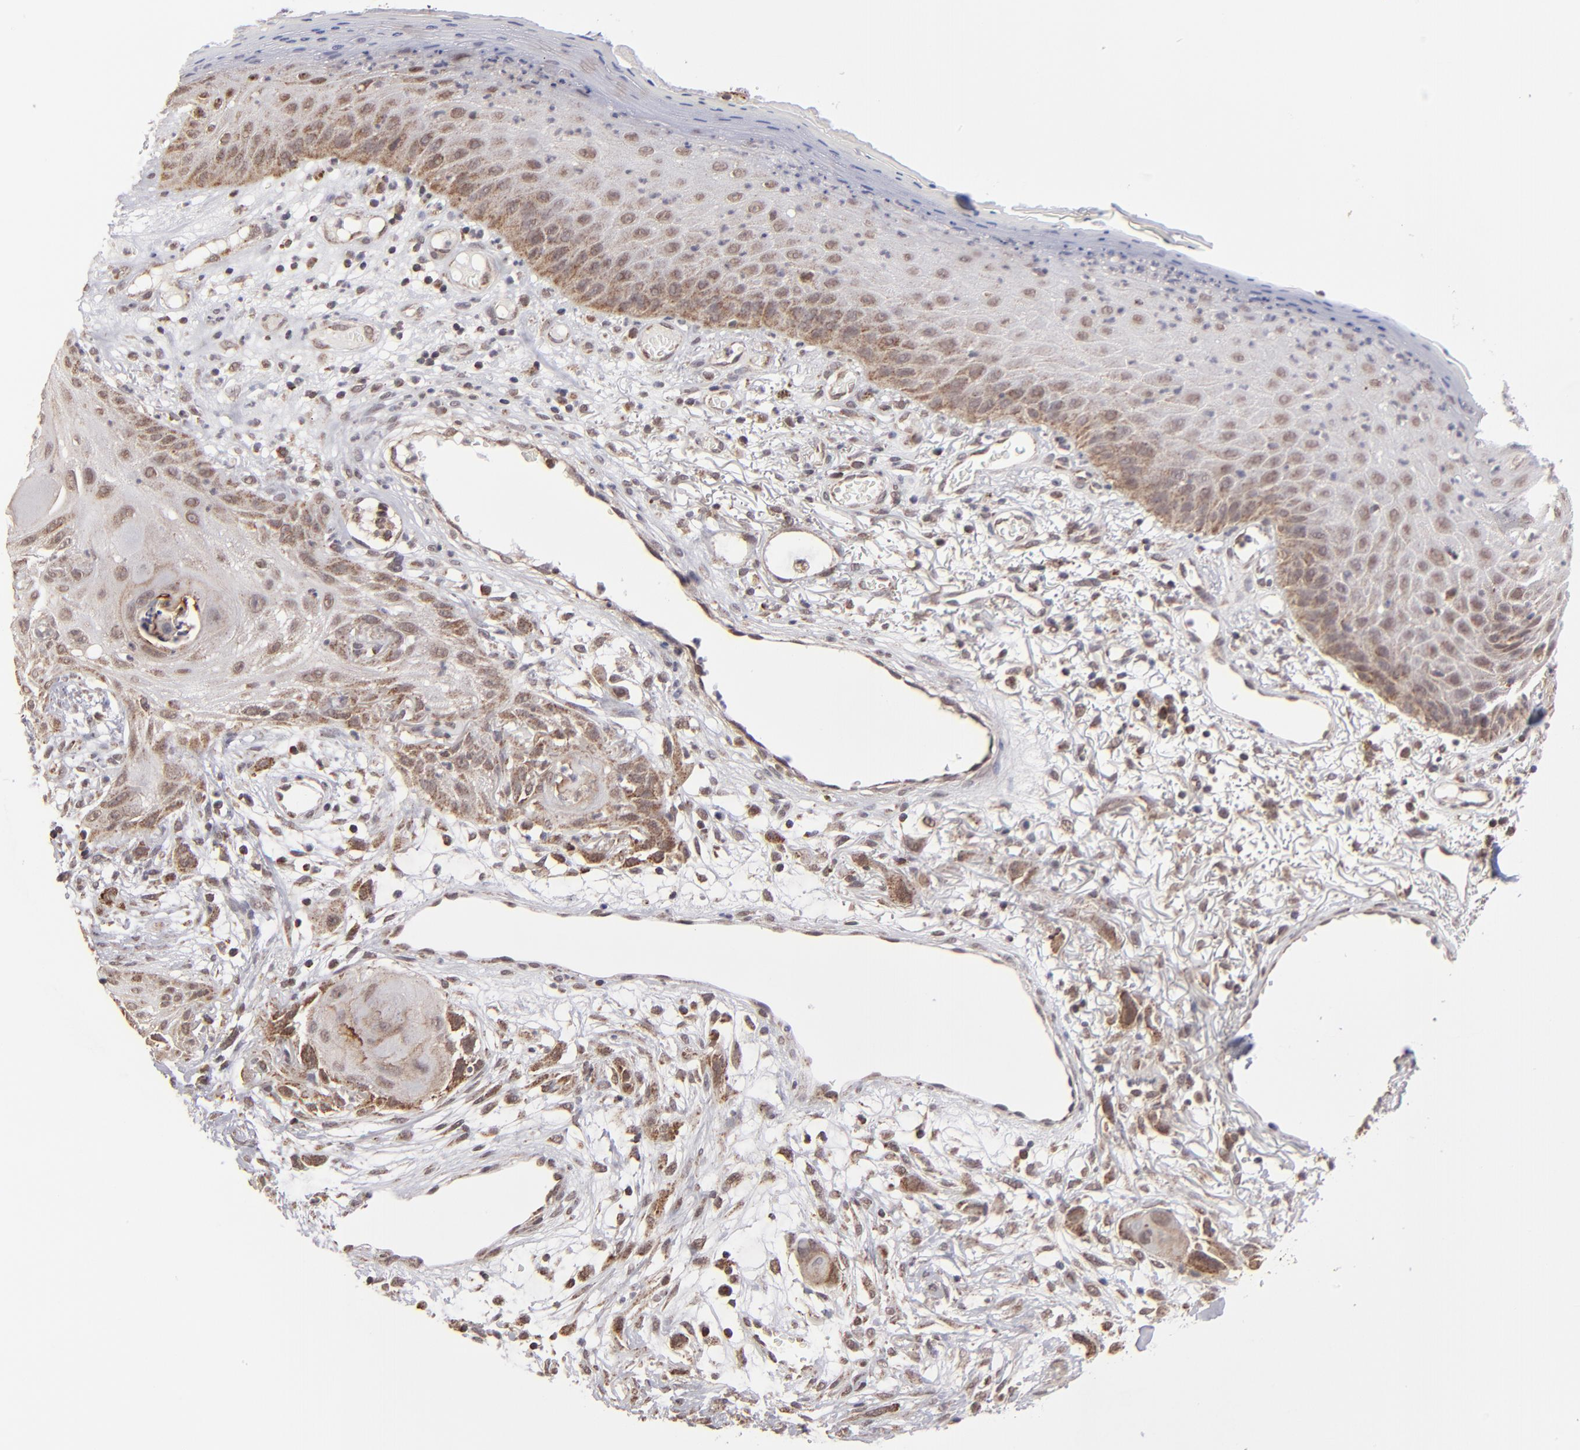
{"staining": {"intensity": "moderate", "quantity": "25%-75%", "location": "cytoplasmic/membranous,nuclear"}, "tissue": "skin cancer", "cell_type": "Tumor cells", "image_type": "cancer", "snomed": [{"axis": "morphology", "description": "Squamous cell carcinoma, NOS"}, {"axis": "topography", "description": "Skin"}], "caption": "Skin cancer stained with a brown dye reveals moderate cytoplasmic/membranous and nuclear positive positivity in approximately 25%-75% of tumor cells.", "gene": "SLC15A1", "patient": {"sex": "female", "age": 59}}